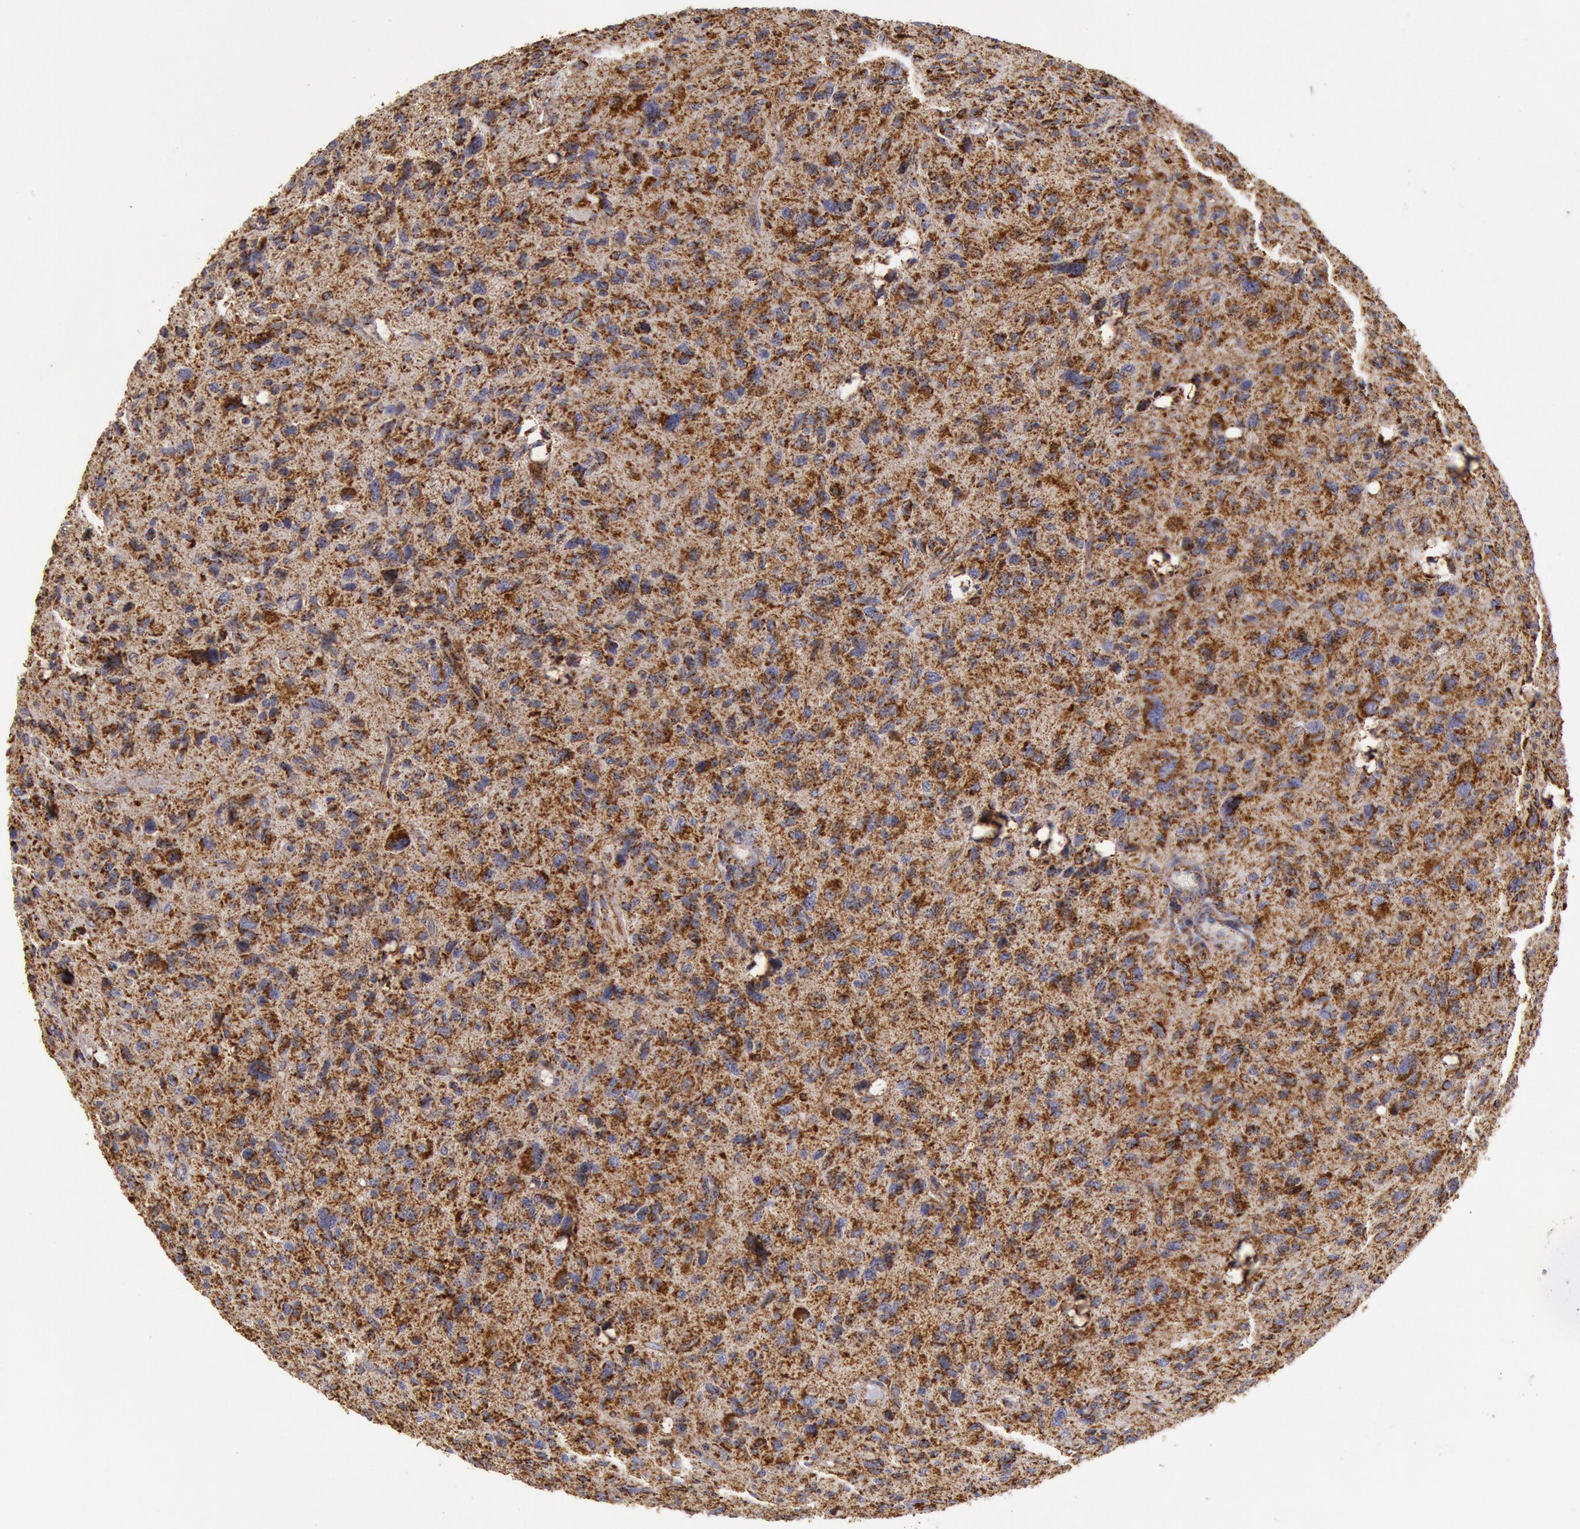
{"staining": {"intensity": "moderate", "quantity": "25%-75%", "location": "cytoplasmic/membranous"}, "tissue": "glioma", "cell_type": "Tumor cells", "image_type": "cancer", "snomed": [{"axis": "morphology", "description": "Glioma, malignant, High grade"}, {"axis": "topography", "description": "Brain"}], "caption": "Human high-grade glioma (malignant) stained for a protein (brown) exhibits moderate cytoplasmic/membranous positive expression in about 25%-75% of tumor cells.", "gene": "CYC1", "patient": {"sex": "female", "age": 60}}